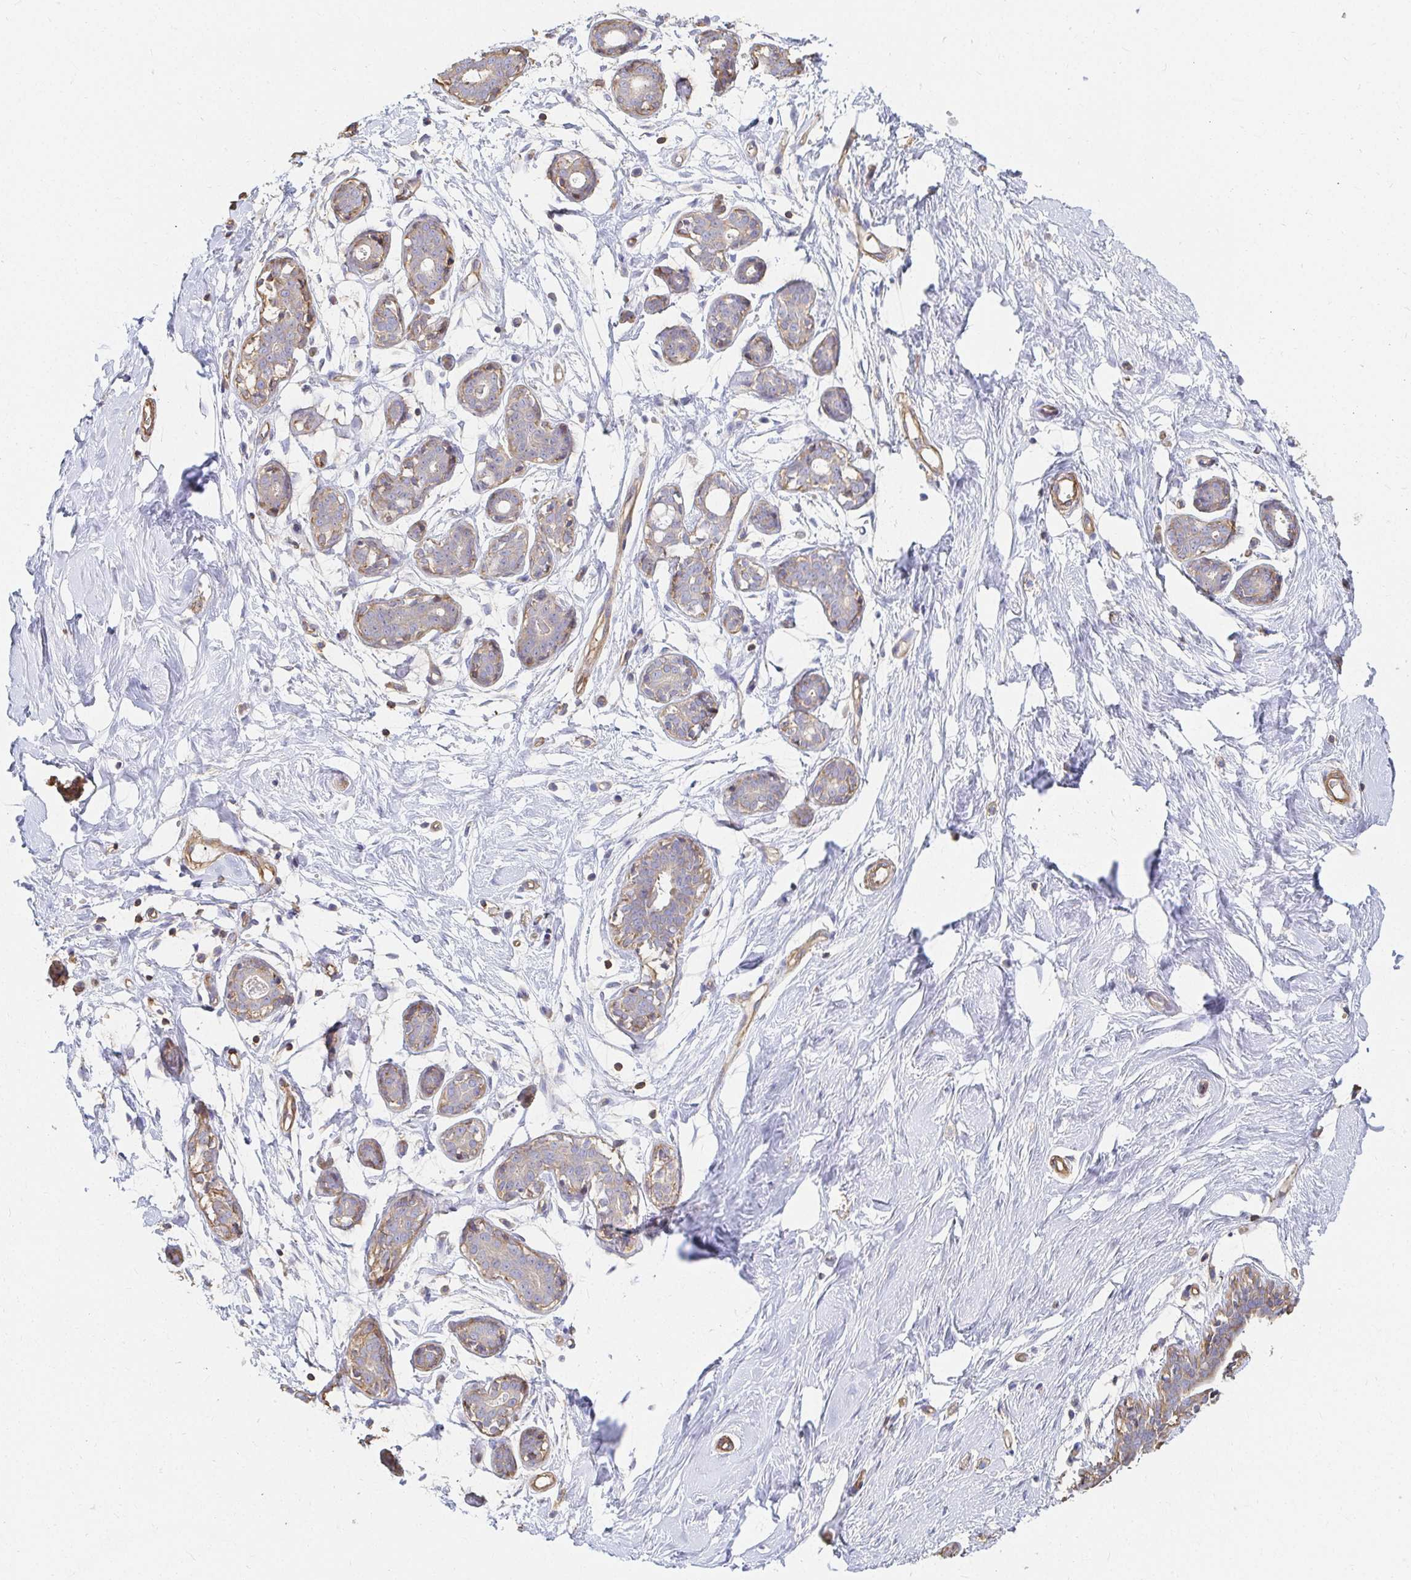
{"staining": {"intensity": "negative", "quantity": "none", "location": "none"}, "tissue": "breast", "cell_type": "Adipocytes", "image_type": "normal", "snomed": [{"axis": "morphology", "description": "Normal tissue, NOS"}, {"axis": "topography", "description": "Breast"}], "caption": "A high-resolution image shows IHC staining of unremarkable breast, which demonstrates no significant positivity in adipocytes.", "gene": "TSPAN19", "patient": {"sex": "female", "age": 27}}